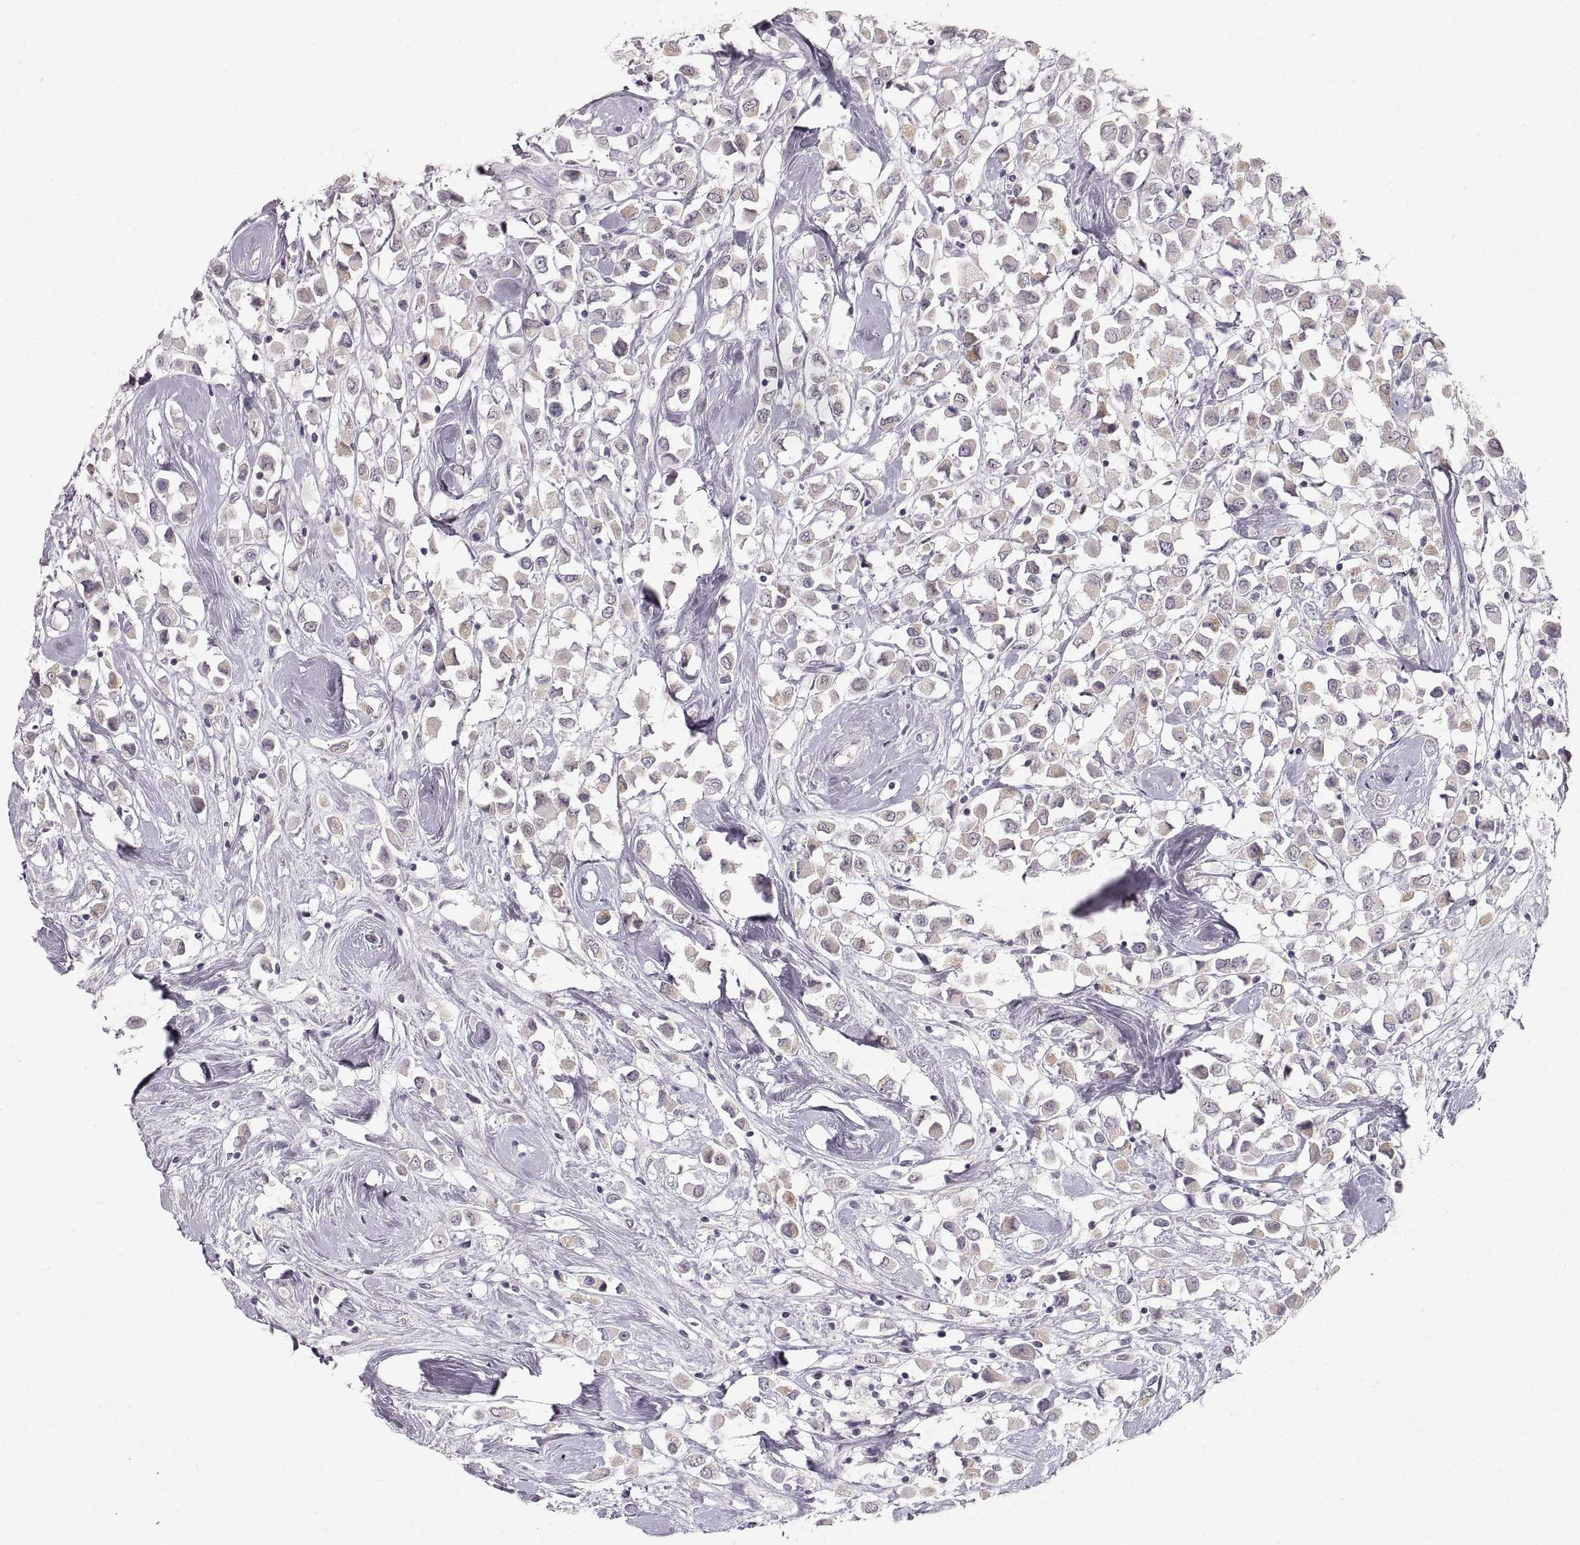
{"staining": {"intensity": "weak", "quantity": "25%-75%", "location": "cytoplasmic/membranous"}, "tissue": "breast cancer", "cell_type": "Tumor cells", "image_type": "cancer", "snomed": [{"axis": "morphology", "description": "Duct carcinoma"}, {"axis": "topography", "description": "Breast"}], "caption": "IHC histopathology image of breast cancer (invasive ductal carcinoma) stained for a protein (brown), which exhibits low levels of weak cytoplasmic/membranous staining in approximately 25%-75% of tumor cells.", "gene": "PCSK2", "patient": {"sex": "female", "age": 61}}